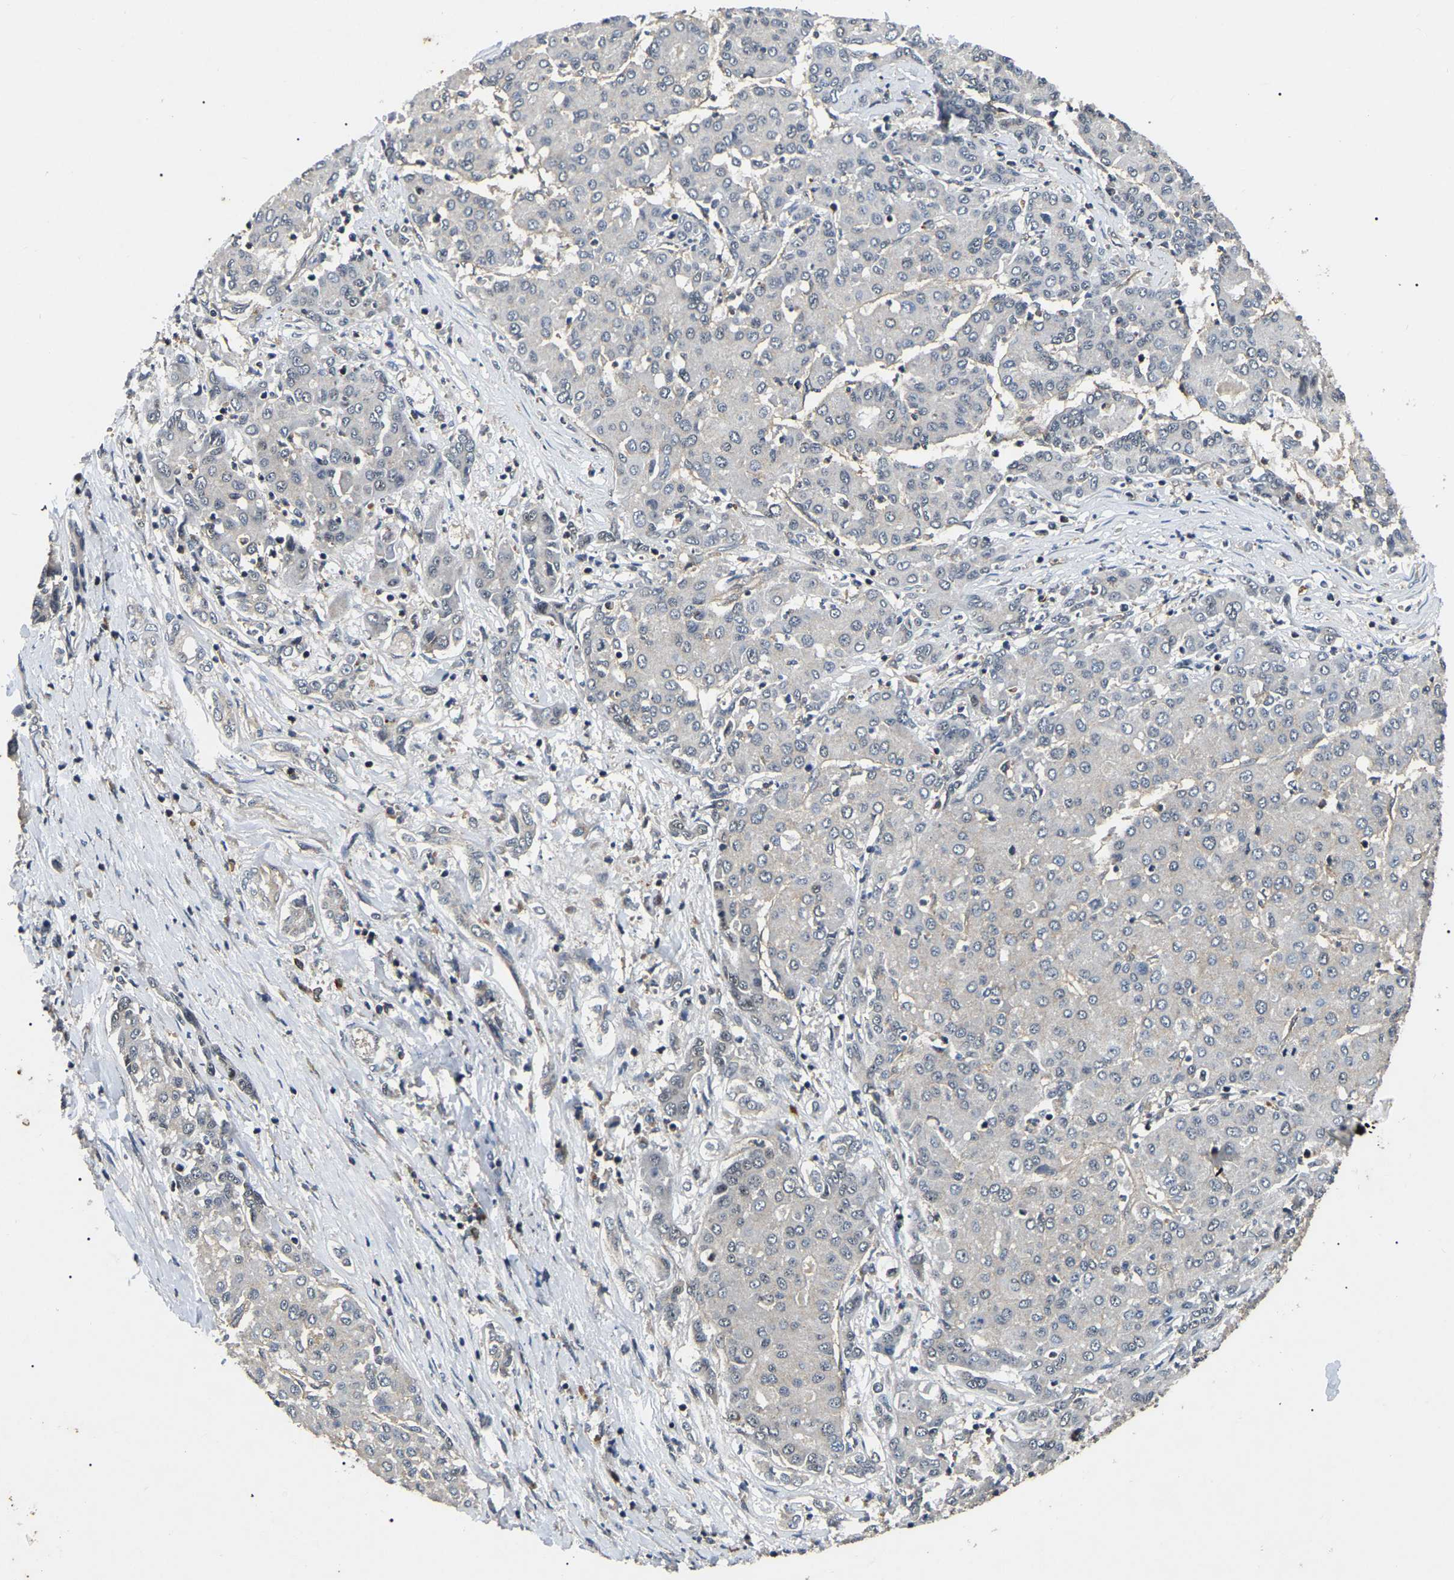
{"staining": {"intensity": "negative", "quantity": "none", "location": "none"}, "tissue": "liver cancer", "cell_type": "Tumor cells", "image_type": "cancer", "snomed": [{"axis": "morphology", "description": "Carcinoma, Hepatocellular, NOS"}, {"axis": "topography", "description": "Liver"}], "caption": "Liver hepatocellular carcinoma was stained to show a protein in brown. There is no significant staining in tumor cells.", "gene": "RBM28", "patient": {"sex": "male", "age": 65}}